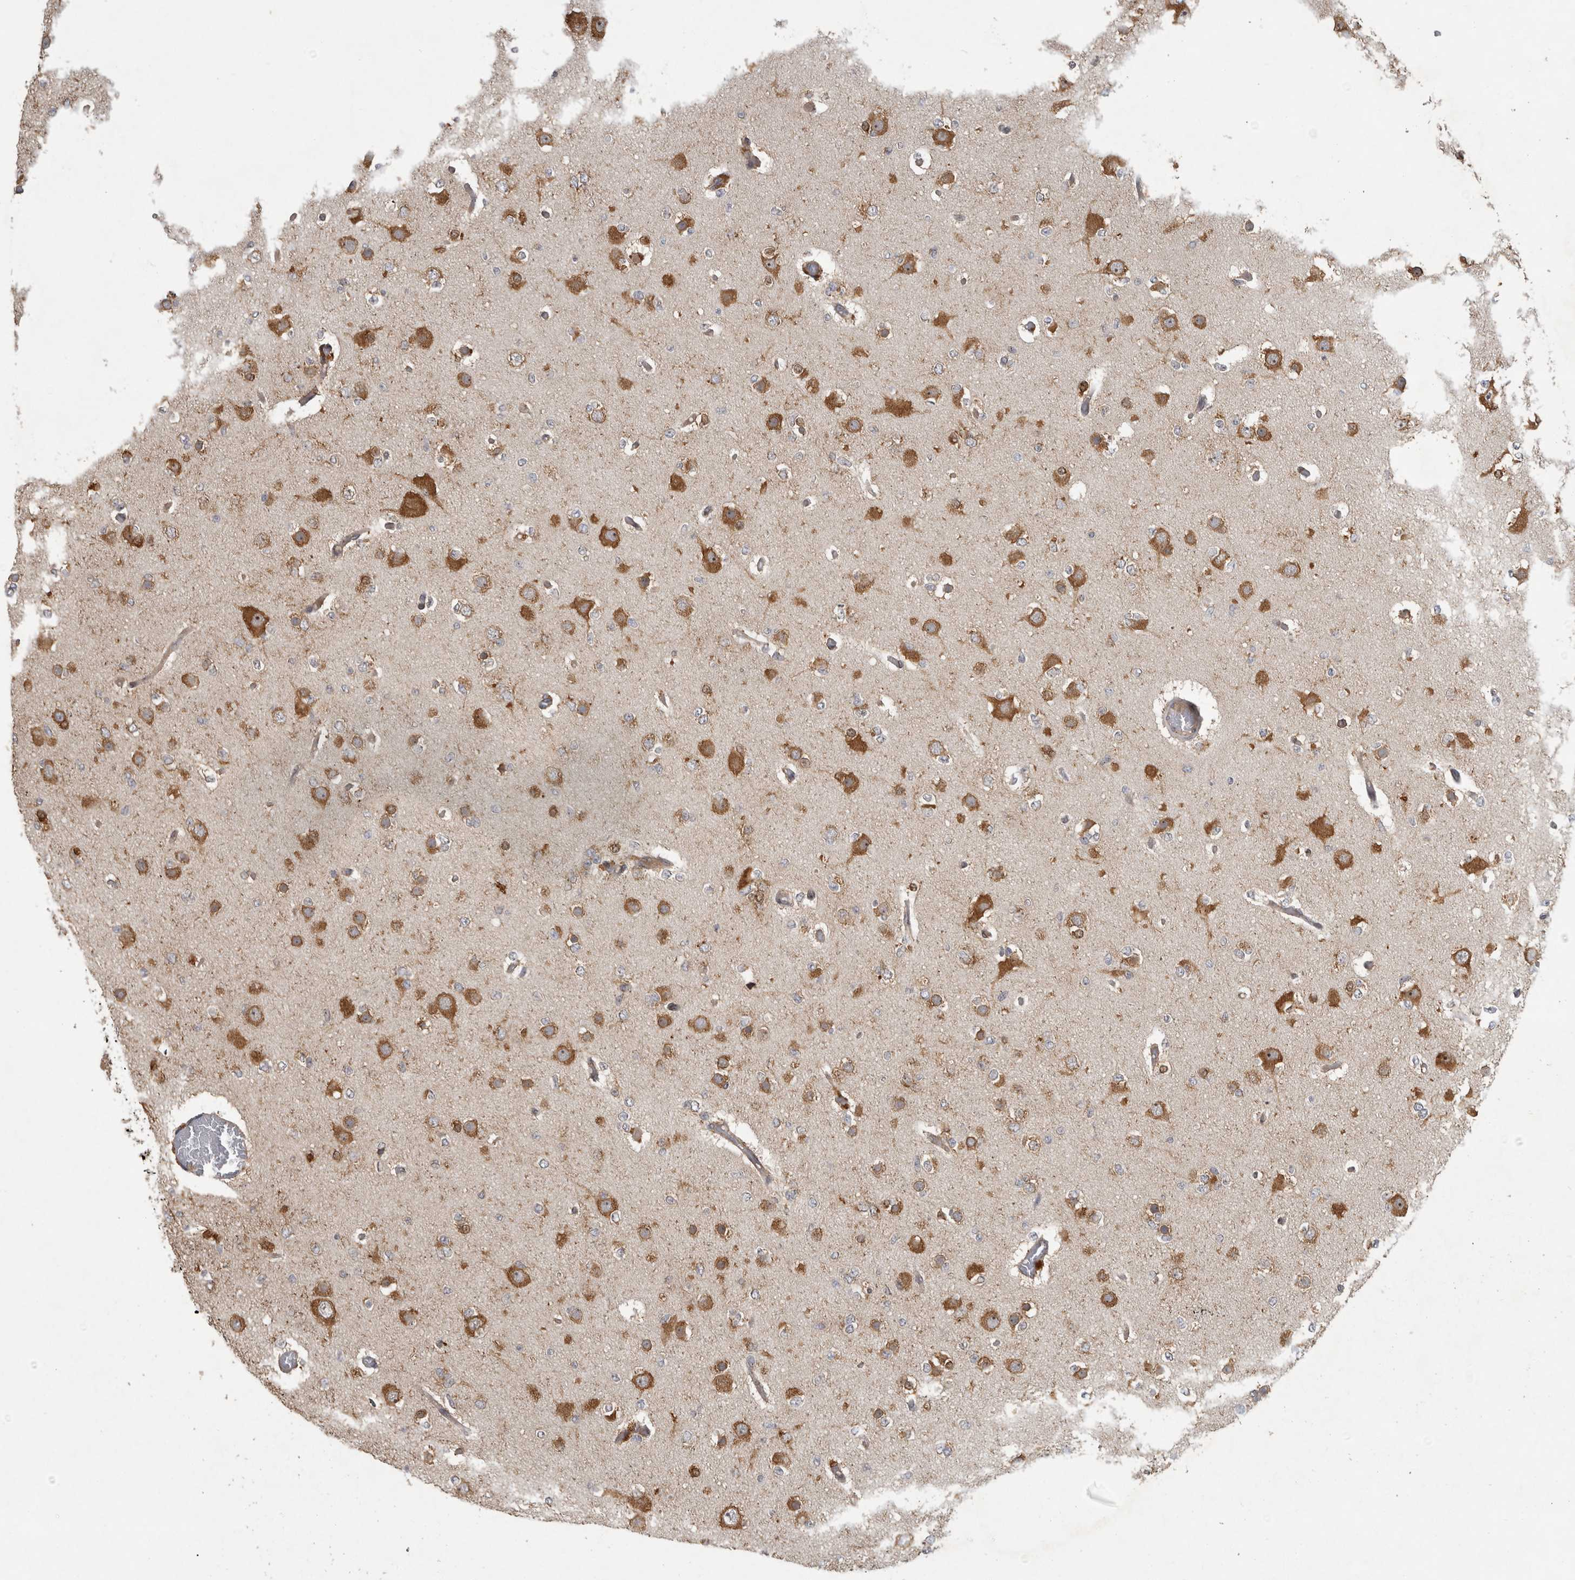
{"staining": {"intensity": "moderate", "quantity": ">75%", "location": "cytoplasmic/membranous"}, "tissue": "glioma", "cell_type": "Tumor cells", "image_type": "cancer", "snomed": [{"axis": "morphology", "description": "Glioma, malignant, Low grade"}, {"axis": "topography", "description": "Brain"}], "caption": "Immunohistochemistry staining of low-grade glioma (malignant), which exhibits medium levels of moderate cytoplasmic/membranous staining in about >75% of tumor cells indicating moderate cytoplasmic/membranous protein positivity. The staining was performed using DAB (brown) for protein detection and nuclei were counterstained in hematoxylin (blue).", "gene": "ATXN2", "patient": {"sex": "female", "age": 22}}